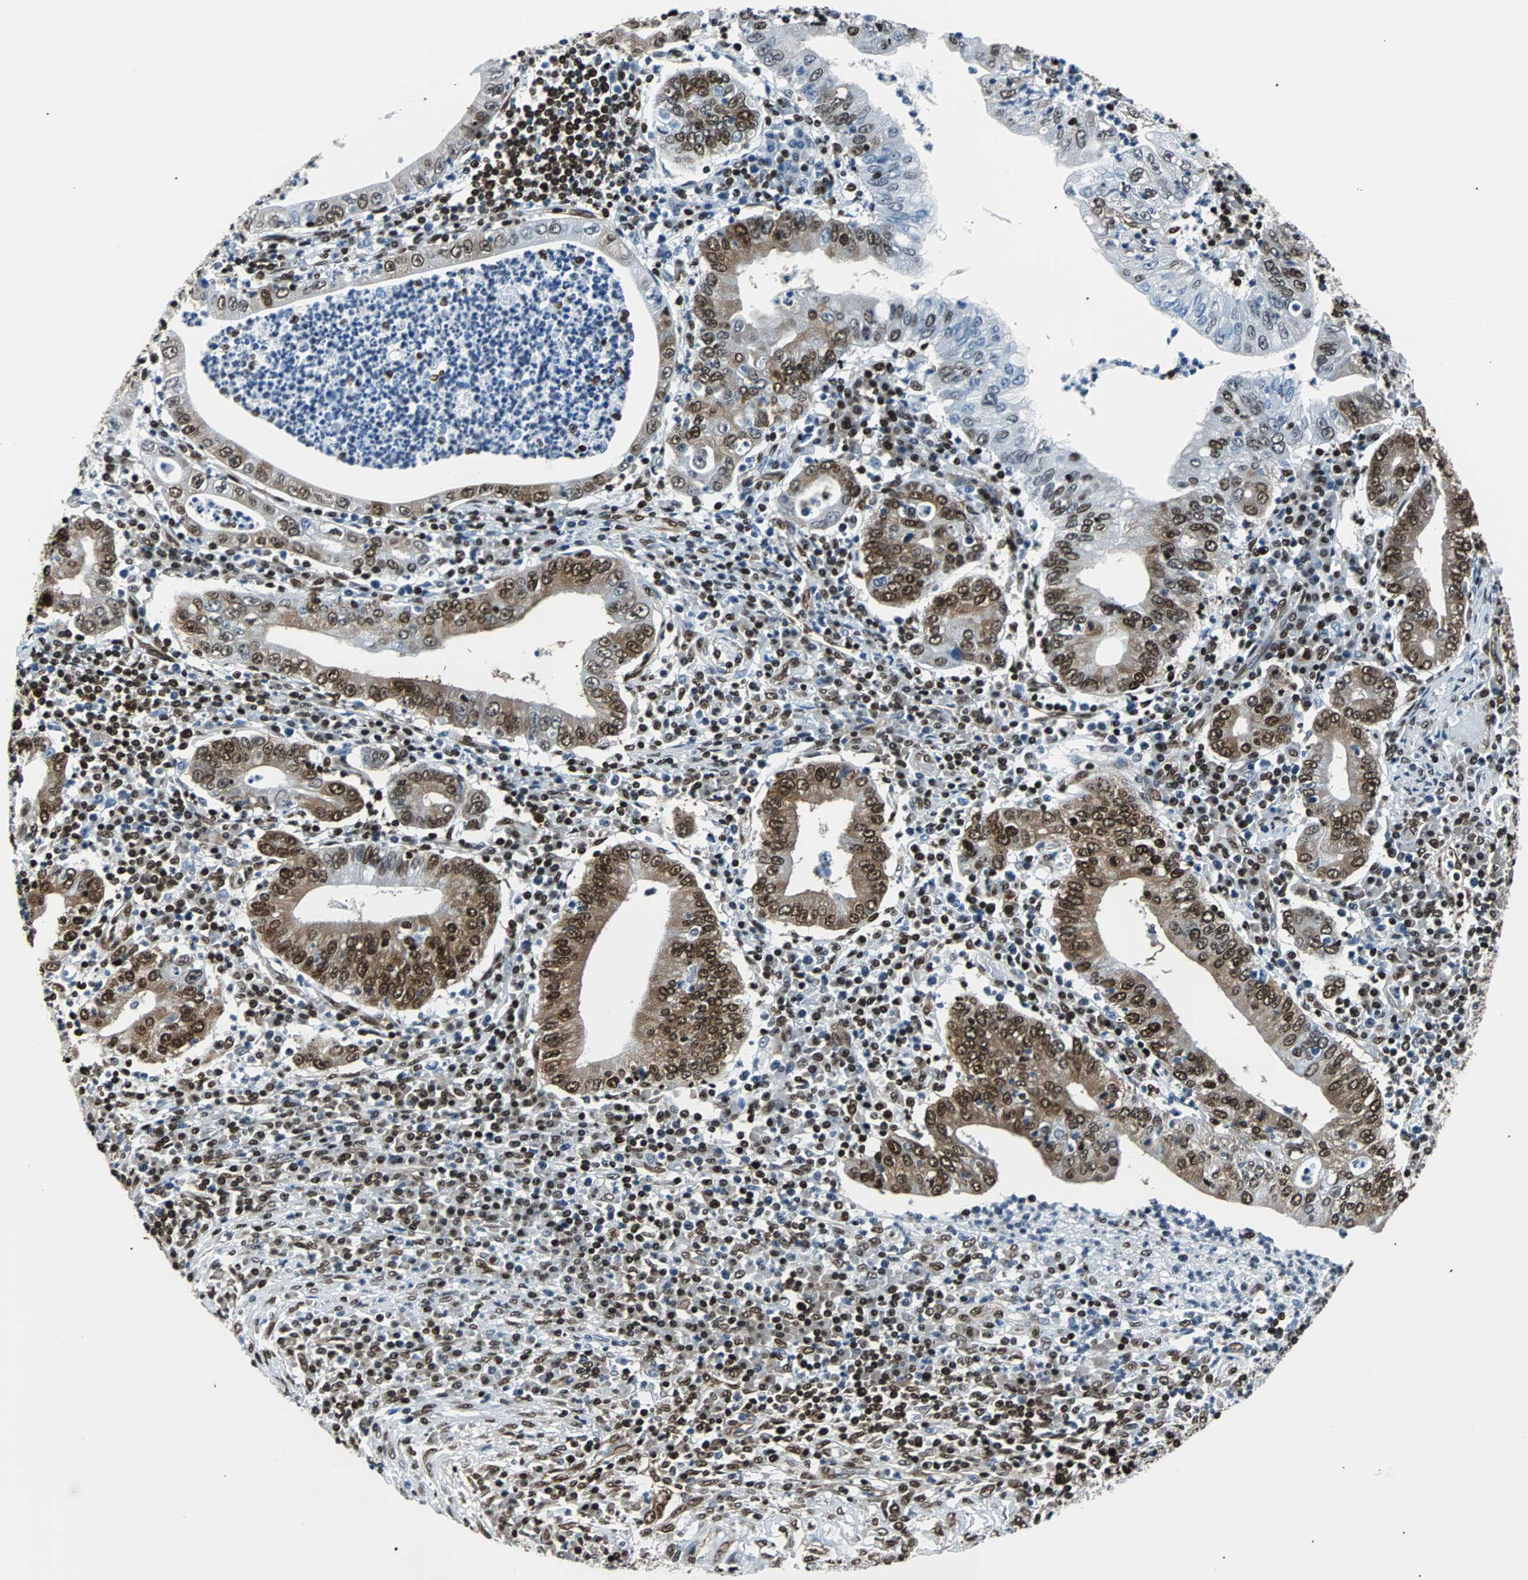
{"staining": {"intensity": "strong", "quantity": "25%-75%", "location": "cytoplasmic/membranous,nuclear"}, "tissue": "stomach cancer", "cell_type": "Tumor cells", "image_type": "cancer", "snomed": [{"axis": "morphology", "description": "Normal tissue, NOS"}, {"axis": "morphology", "description": "Adenocarcinoma, NOS"}, {"axis": "topography", "description": "Esophagus"}, {"axis": "topography", "description": "Stomach, upper"}, {"axis": "topography", "description": "Peripheral nerve tissue"}], "caption": "This is a photomicrograph of immunohistochemistry staining of adenocarcinoma (stomach), which shows strong expression in the cytoplasmic/membranous and nuclear of tumor cells.", "gene": "FUBP1", "patient": {"sex": "male", "age": 62}}